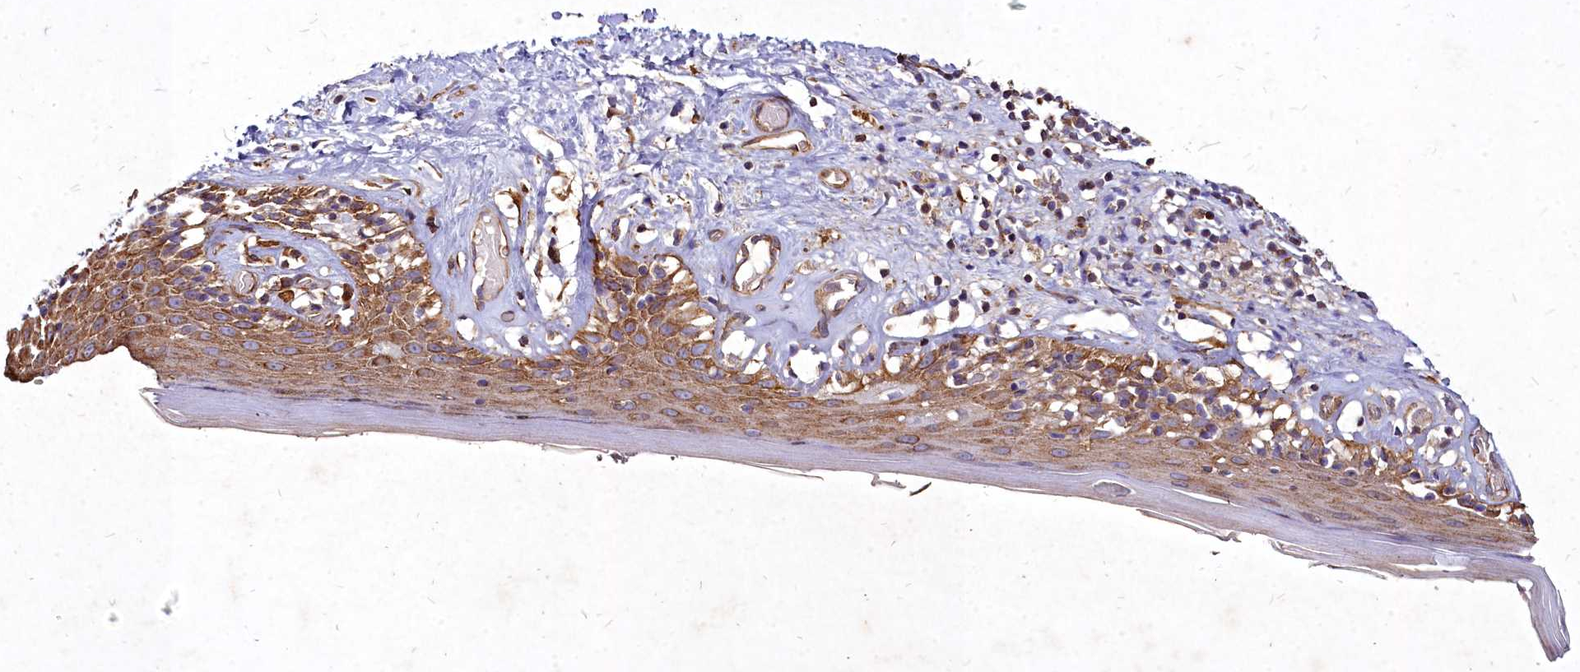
{"staining": {"intensity": "moderate", "quantity": "25%-75%", "location": "cytoplasmic/membranous"}, "tissue": "skin", "cell_type": "Epidermal cells", "image_type": "normal", "snomed": [{"axis": "morphology", "description": "Normal tissue, NOS"}, {"axis": "topography", "description": "Adipose tissue"}, {"axis": "topography", "description": "Vascular tissue"}, {"axis": "topography", "description": "Vulva"}, {"axis": "topography", "description": "Peripheral nerve tissue"}], "caption": "Skin stained for a protein (brown) exhibits moderate cytoplasmic/membranous positive expression in about 25%-75% of epidermal cells.", "gene": "SKA1", "patient": {"sex": "female", "age": 86}}